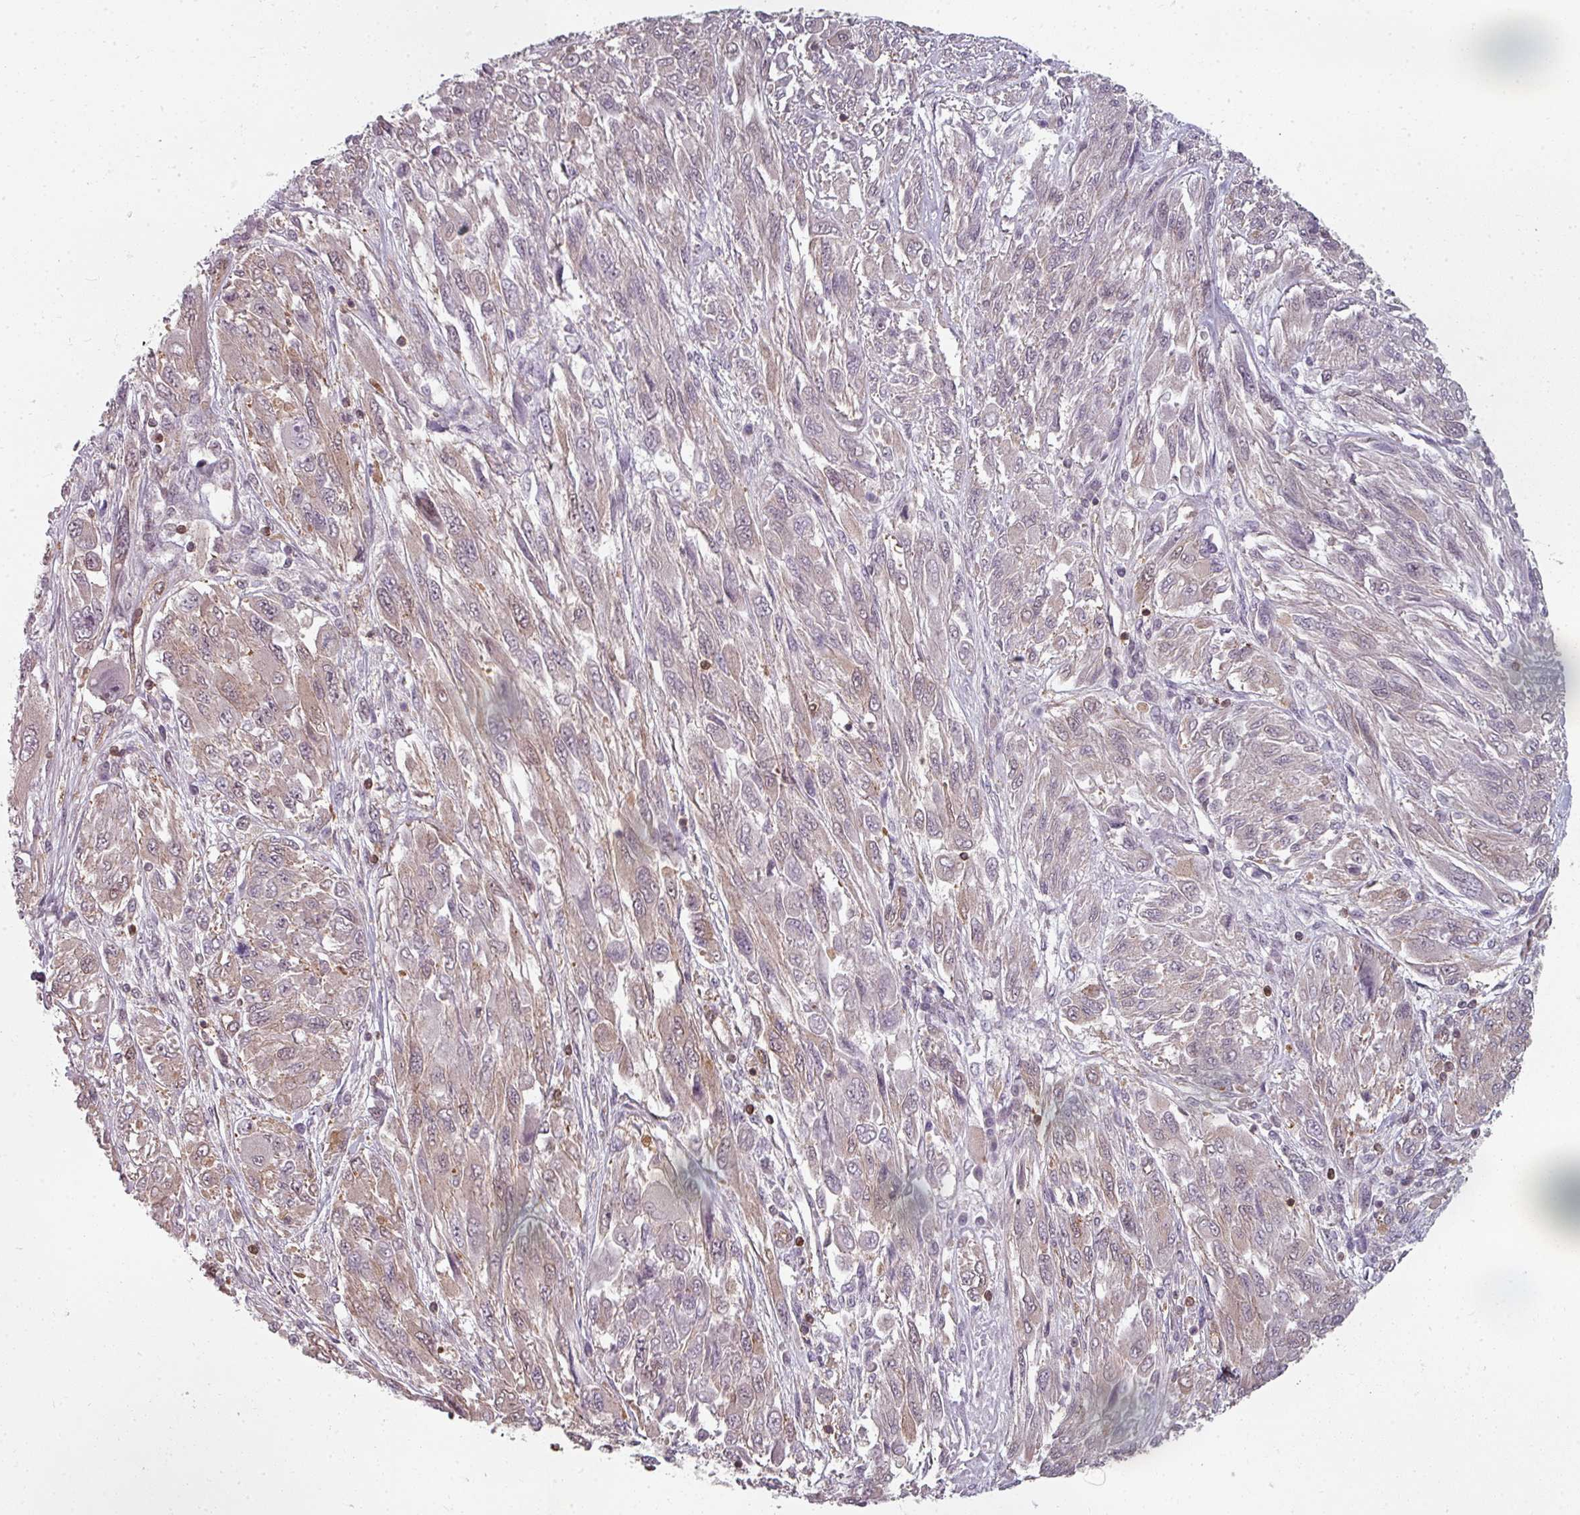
{"staining": {"intensity": "negative", "quantity": "none", "location": "none"}, "tissue": "melanoma", "cell_type": "Tumor cells", "image_type": "cancer", "snomed": [{"axis": "morphology", "description": "Malignant melanoma, NOS"}, {"axis": "topography", "description": "Skin"}], "caption": "This image is of melanoma stained with immunohistochemistry (IHC) to label a protein in brown with the nuclei are counter-stained blue. There is no expression in tumor cells.", "gene": "CLIC1", "patient": {"sex": "female", "age": 91}}